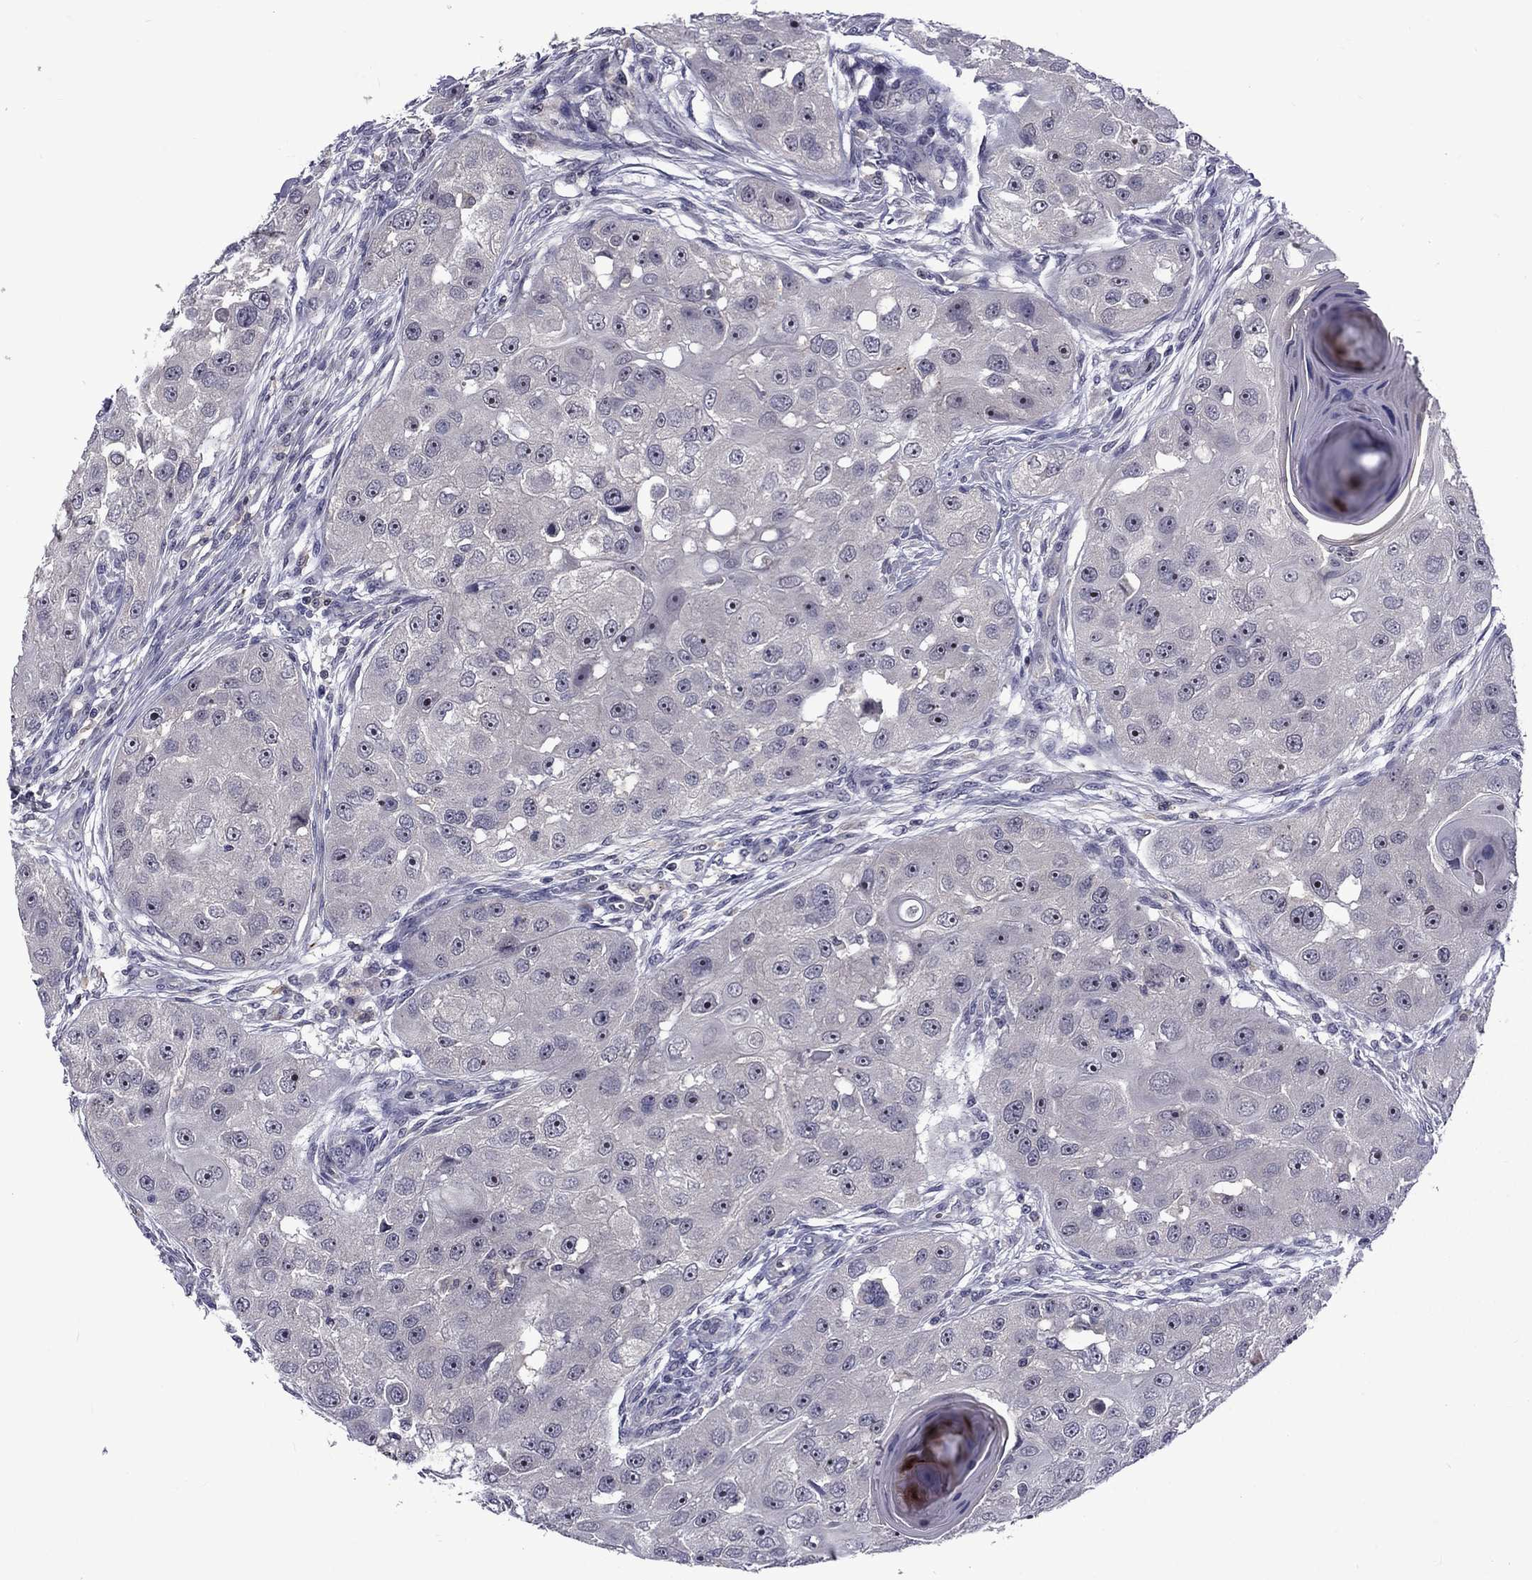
{"staining": {"intensity": "negative", "quantity": "none", "location": "none"}, "tissue": "head and neck cancer", "cell_type": "Tumor cells", "image_type": "cancer", "snomed": [{"axis": "morphology", "description": "Squamous cell carcinoma, NOS"}, {"axis": "topography", "description": "Head-Neck"}], "caption": "Tumor cells show no significant positivity in head and neck cancer (squamous cell carcinoma).", "gene": "SNTA1", "patient": {"sex": "male", "age": 51}}